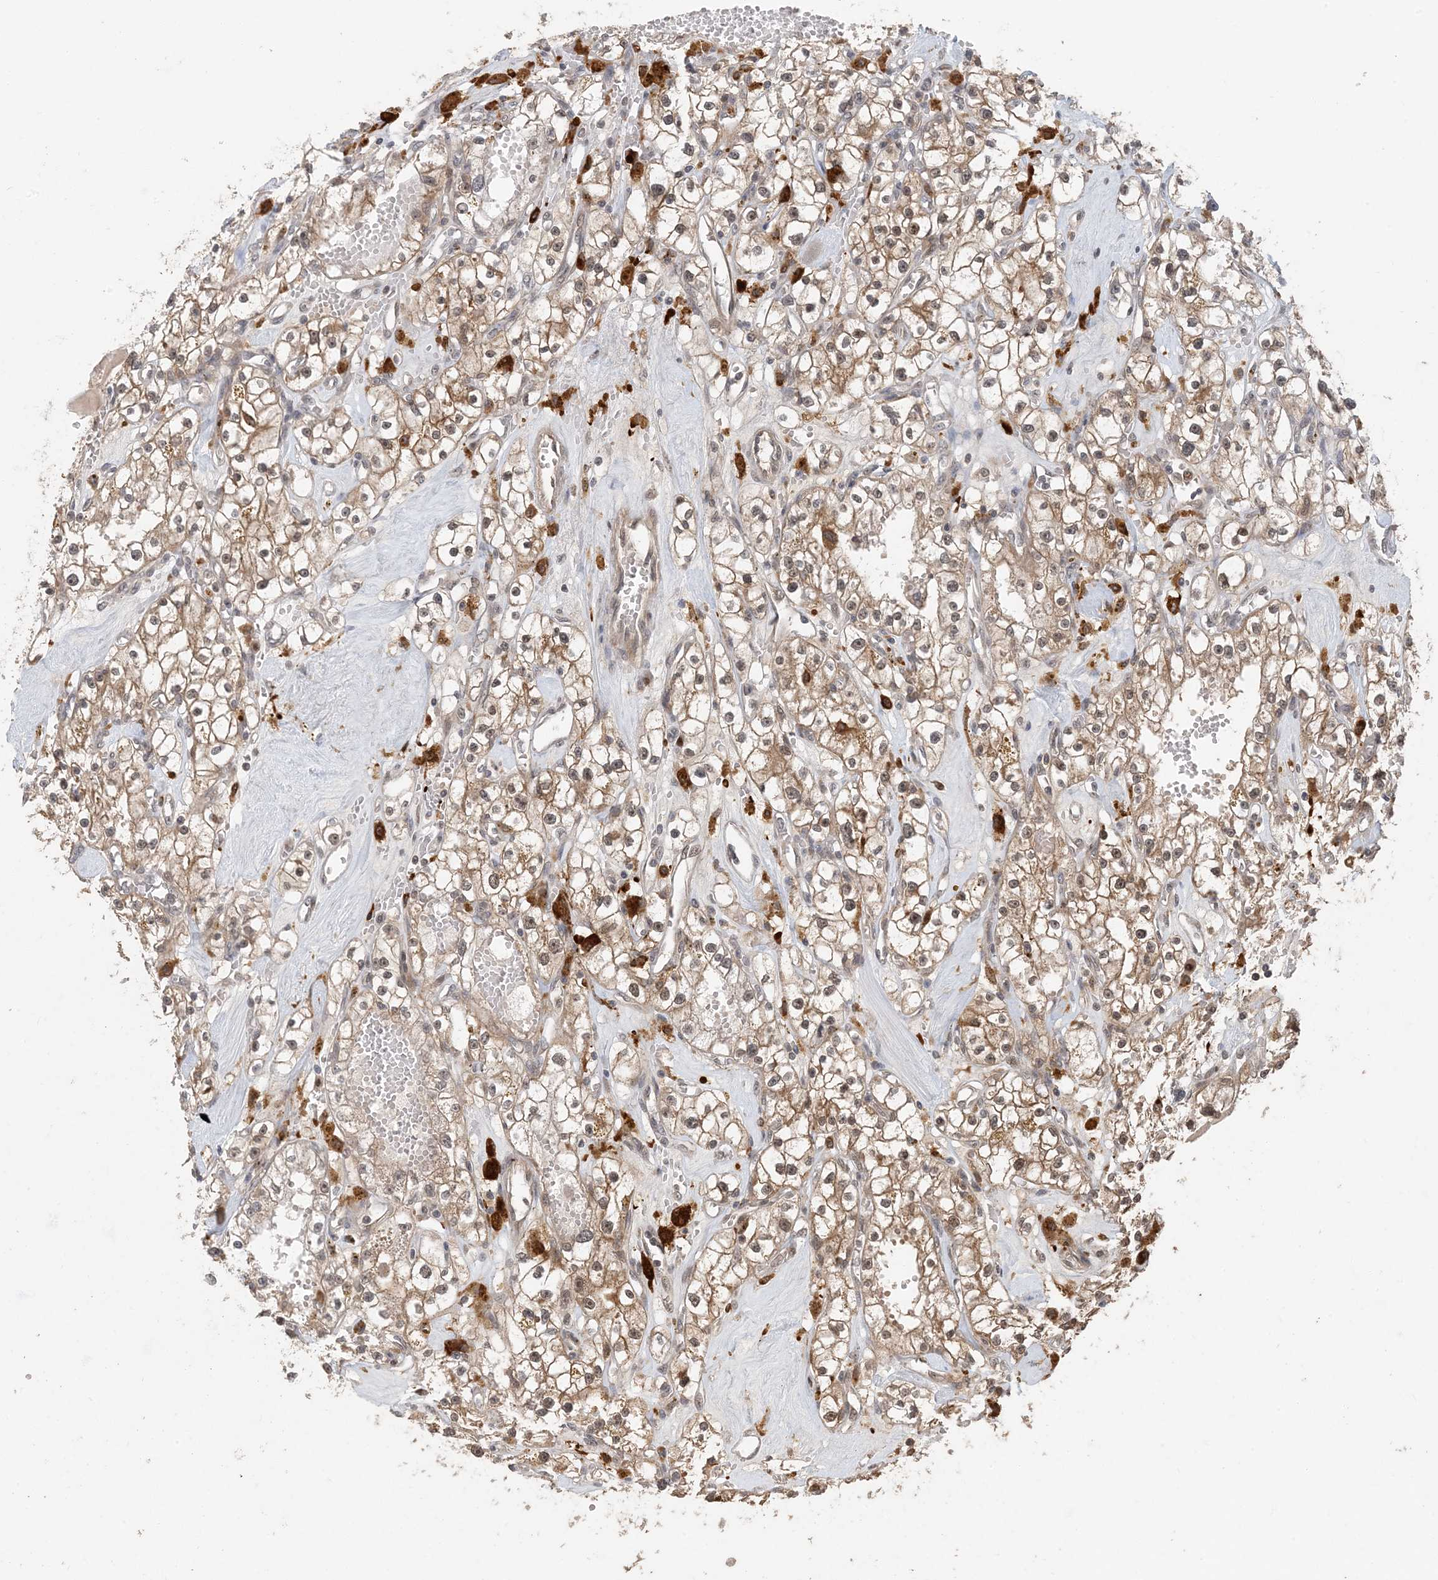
{"staining": {"intensity": "moderate", "quantity": ">75%", "location": "cytoplasmic/membranous"}, "tissue": "renal cancer", "cell_type": "Tumor cells", "image_type": "cancer", "snomed": [{"axis": "morphology", "description": "Adenocarcinoma, NOS"}, {"axis": "topography", "description": "Kidney"}], "caption": "The photomicrograph reveals a brown stain indicating the presence of a protein in the cytoplasmic/membranous of tumor cells in renal cancer.", "gene": "ATP13A2", "patient": {"sex": "male", "age": 56}}